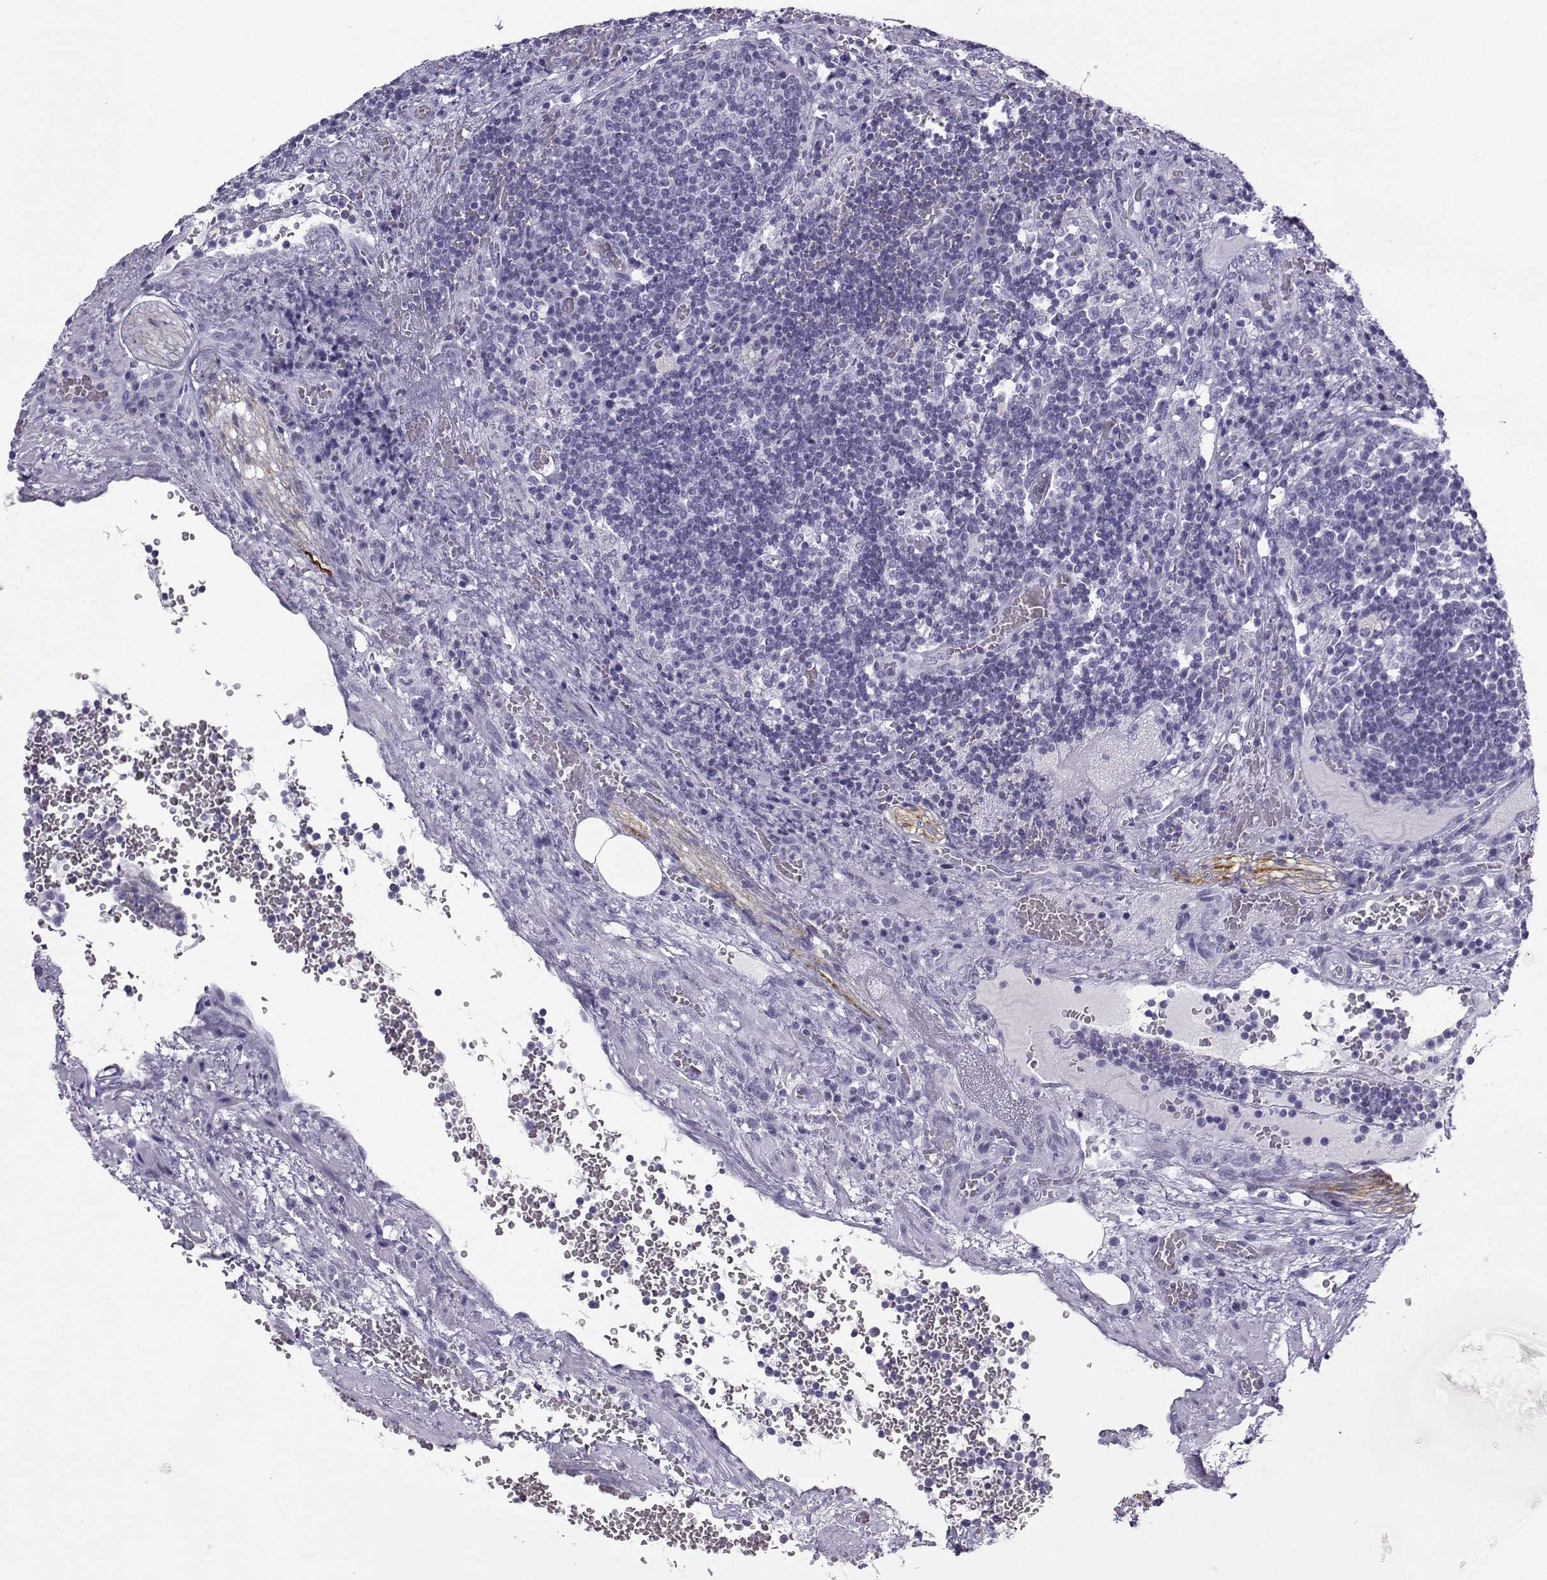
{"staining": {"intensity": "negative", "quantity": "none", "location": "none"}, "tissue": "lymph node", "cell_type": "Germinal center cells", "image_type": "normal", "snomed": [{"axis": "morphology", "description": "Normal tissue, NOS"}, {"axis": "topography", "description": "Lymph node"}], "caption": "Immunohistochemical staining of benign lymph node reveals no significant expression in germinal center cells.", "gene": "NEFL", "patient": {"sex": "male", "age": 63}}